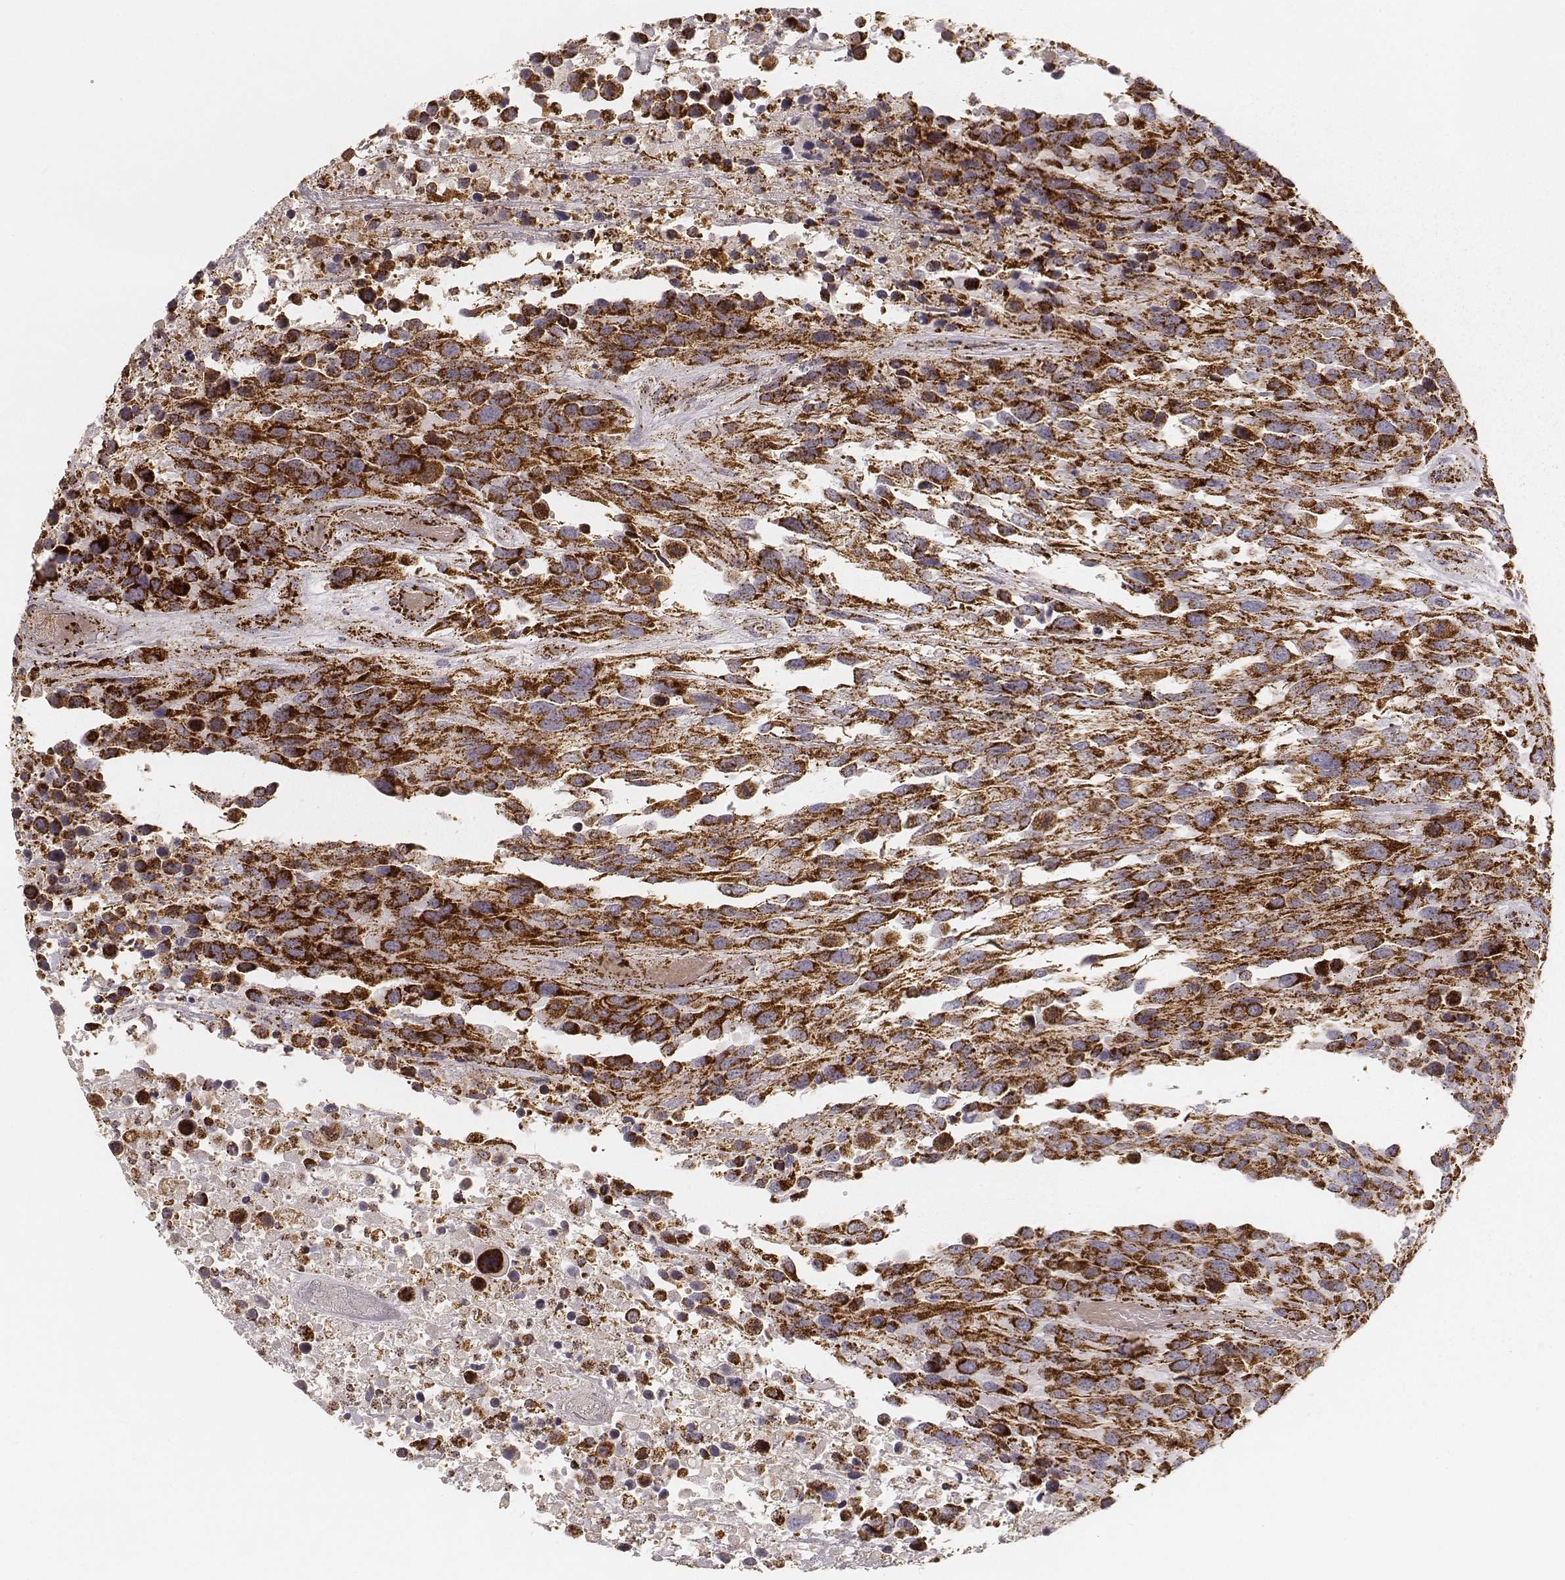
{"staining": {"intensity": "strong", "quantity": ">75%", "location": "cytoplasmic/membranous"}, "tissue": "urothelial cancer", "cell_type": "Tumor cells", "image_type": "cancer", "snomed": [{"axis": "morphology", "description": "Urothelial carcinoma, High grade"}, {"axis": "topography", "description": "Urinary bladder"}], "caption": "A brown stain highlights strong cytoplasmic/membranous staining of a protein in human urothelial carcinoma (high-grade) tumor cells.", "gene": "CS", "patient": {"sex": "female", "age": 70}}